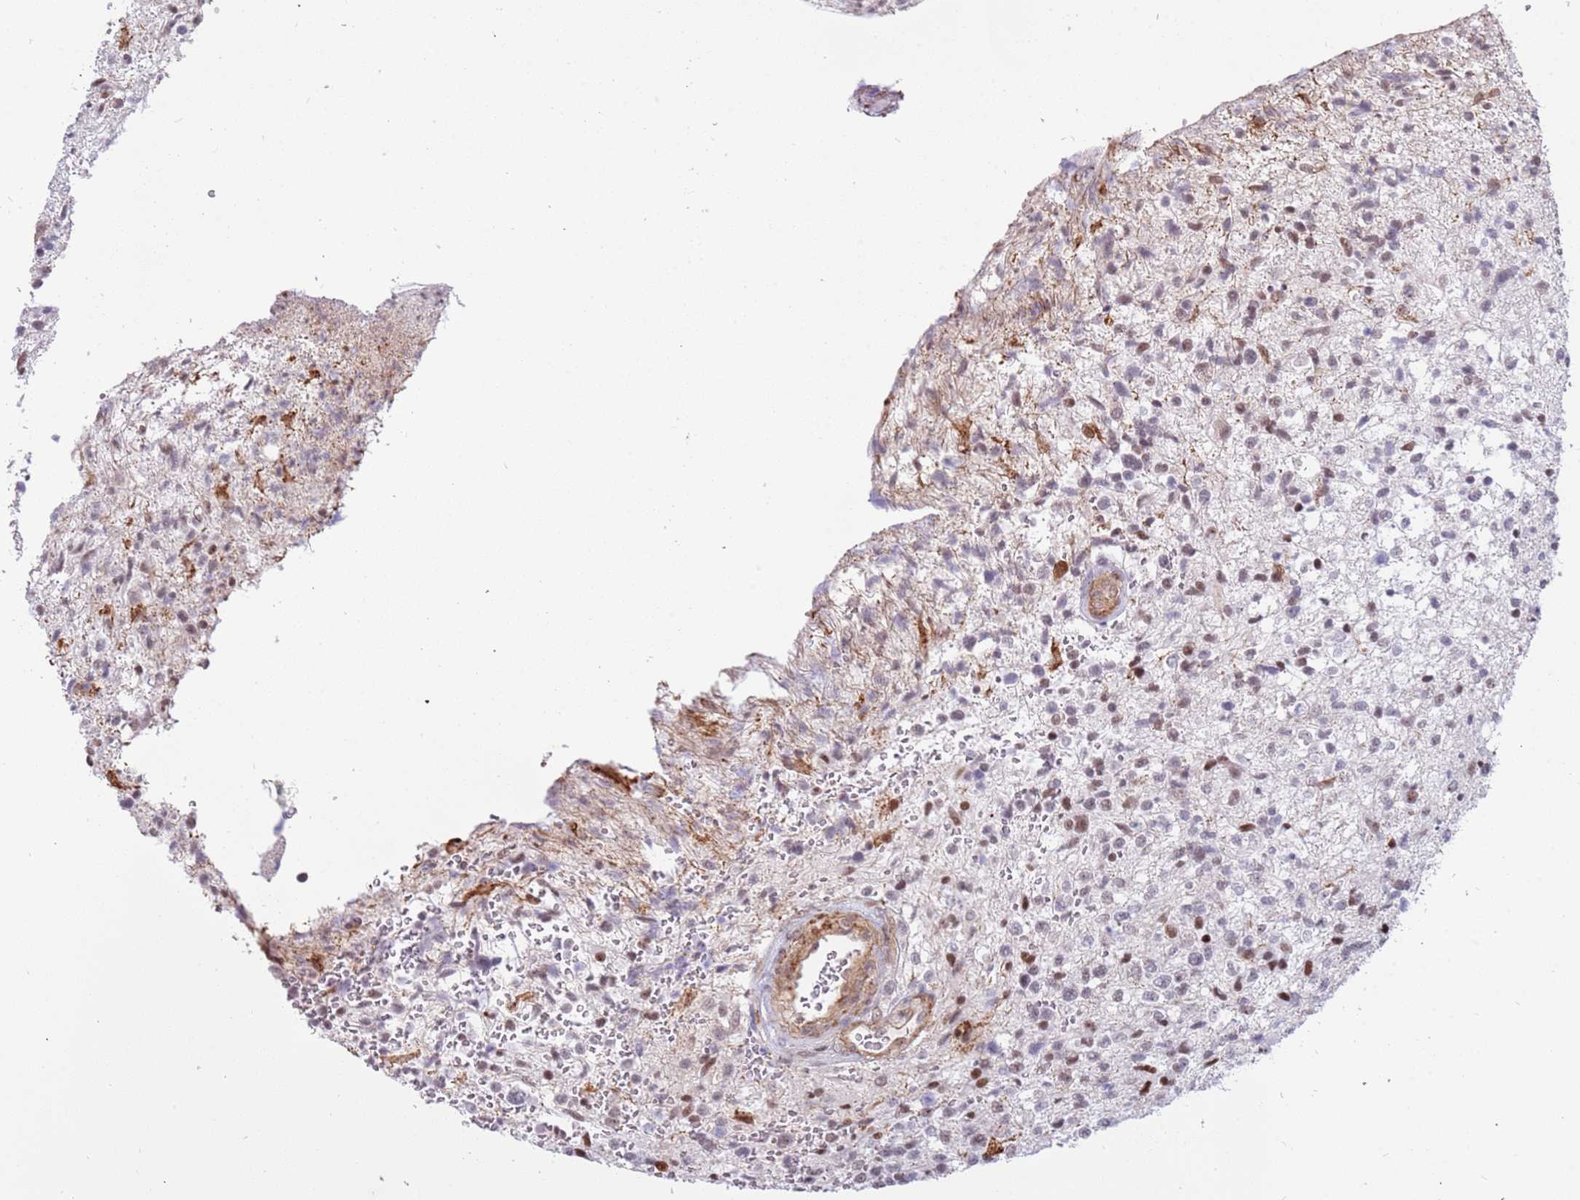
{"staining": {"intensity": "moderate", "quantity": "25%-75%", "location": "nuclear"}, "tissue": "glioma", "cell_type": "Tumor cells", "image_type": "cancer", "snomed": [{"axis": "morphology", "description": "Glioma, malignant, High grade"}, {"axis": "topography", "description": "Brain"}], "caption": "The histopathology image displays staining of glioma, revealing moderate nuclear protein expression (brown color) within tumor cells.", "gene": "LRMDA", "patient": {"sex": "male", "age": 56}}